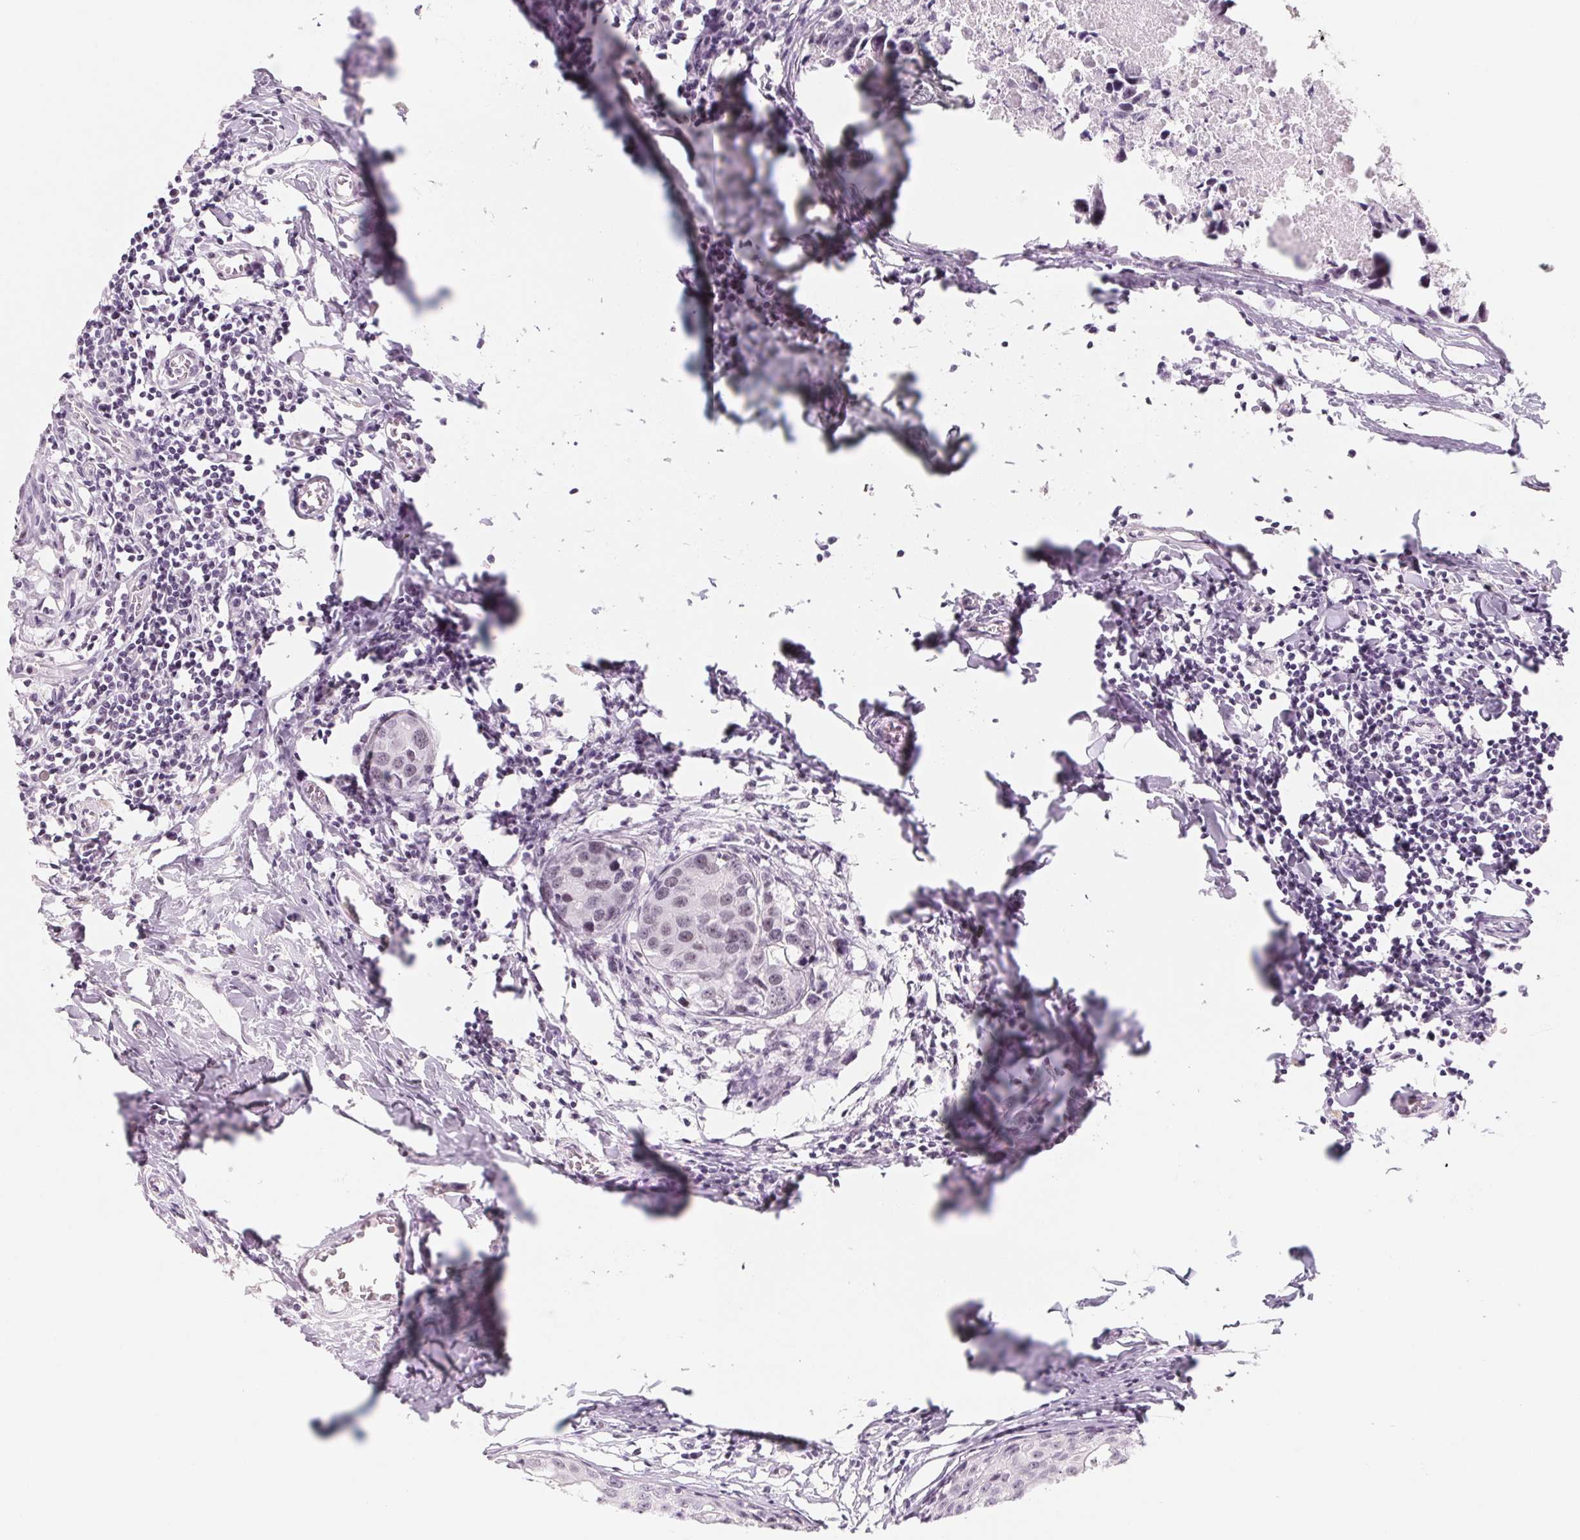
{"staining": {"intensity": "weak", "quantity": "<25%", "location": "nuclear"}, "tissue": "breast cancer", "cell_type": "Tumor cells", "image_type": "cancer", "snomed": [{"axis": "morphology", "description": "Duct carcinoma"}, {"axis": "topography", "description": "Breast"}], "caption": "DAB immunohistochemical staining of human breast infiltrating ductal carcinoma exhibits no significant staining in tumor cells.", "gene": "ZIC4", "patient": {"sex": "female", "age": 27}}